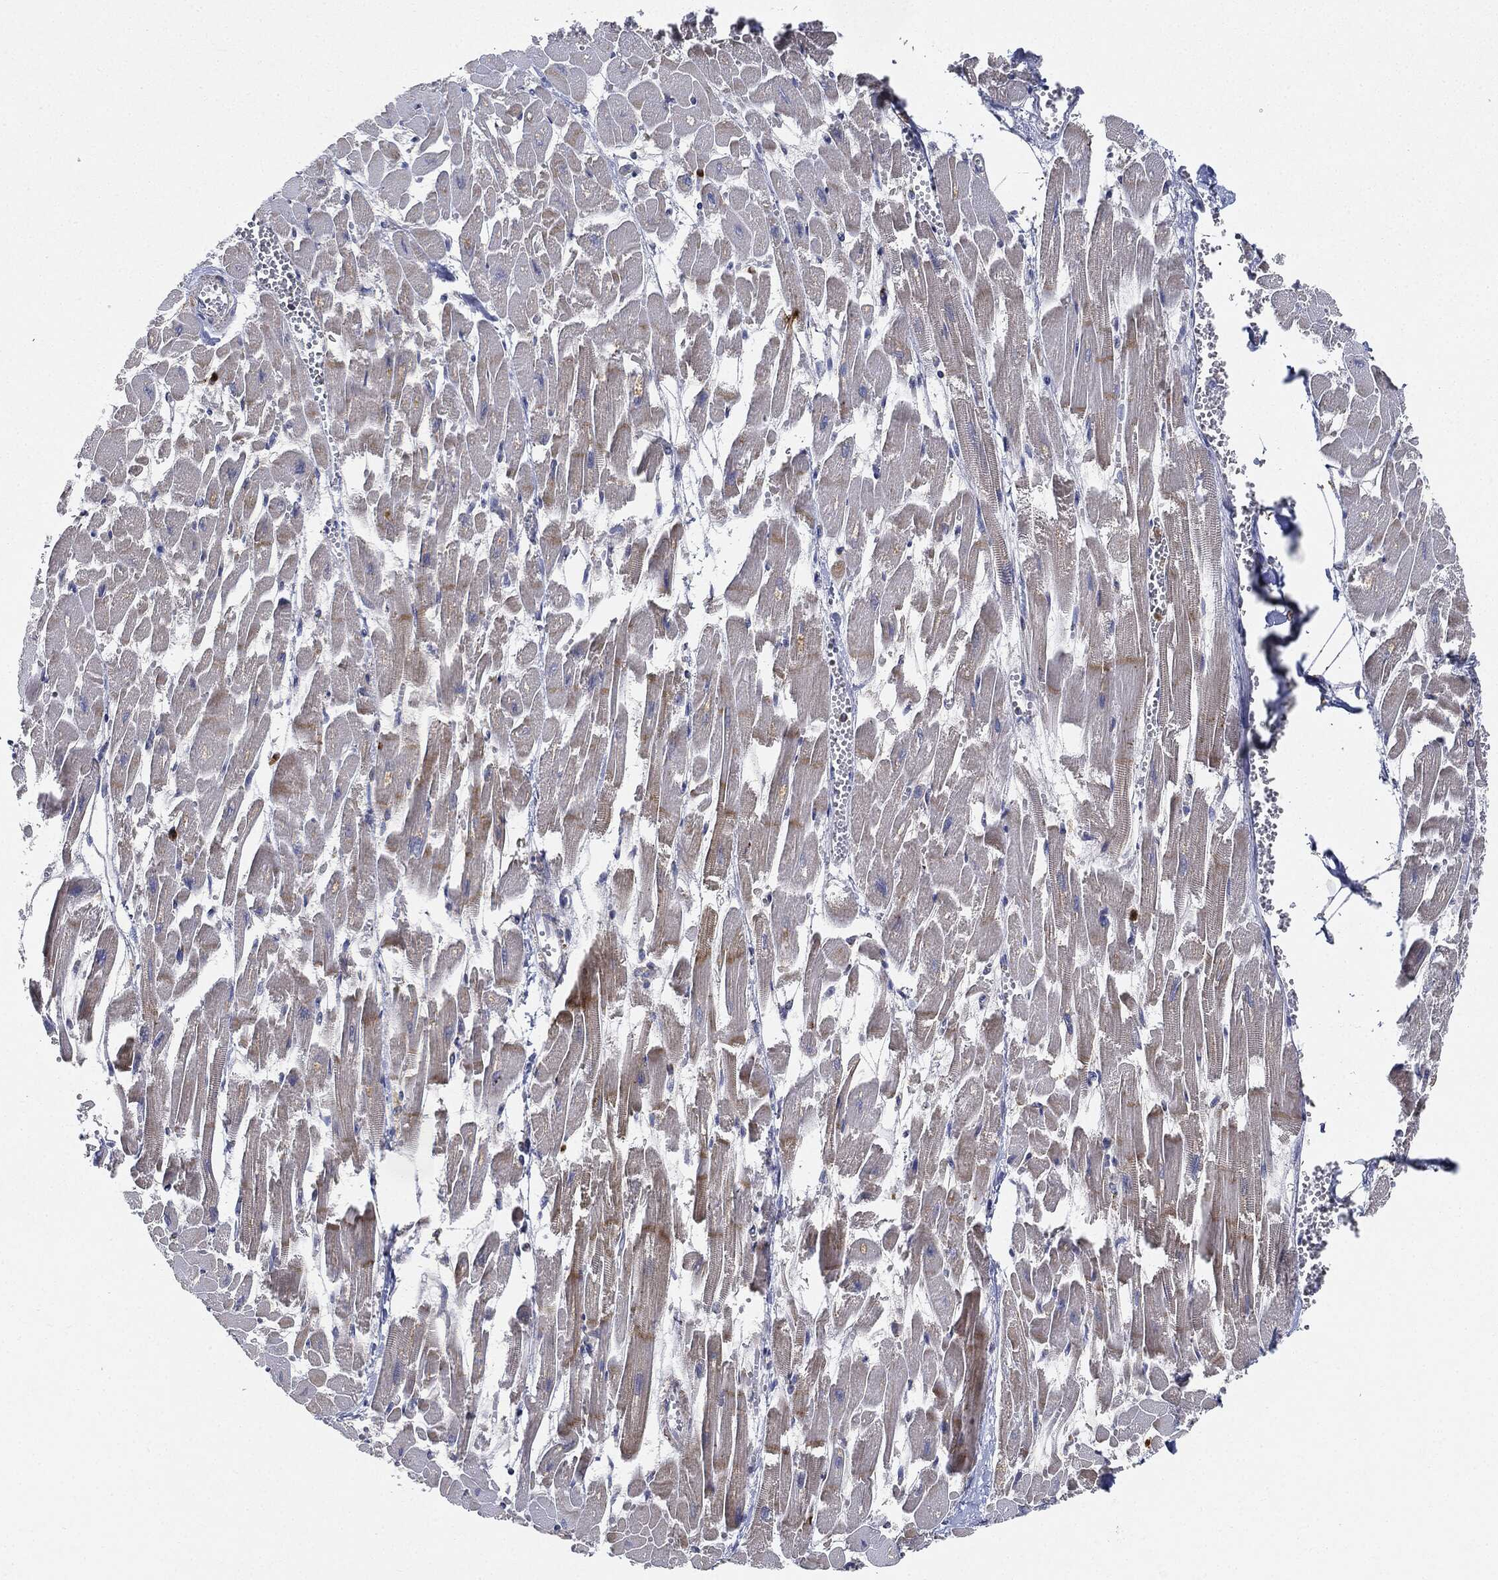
{"staining": {"intensity": "moderate", "quantity": "<25%", "location": "cytoplasmic/membranous"}, "tissue": "heart muscle", "cell_type": "Cardiomyocytes", "image_type": "normal", "snomed": [{"axis": "morphology", "description": "Normal tissue, NOS"}, {"axis": "topography", "description": "Heart"}], "caption": "The micrograph displays staining of normal heart muscle, revealing moderate cytoplasmic/membranous protein staining (brown color) within cardiomyocytes.", "gene": "CAPN15", "patient": {"sex": "female", "age": 52}}